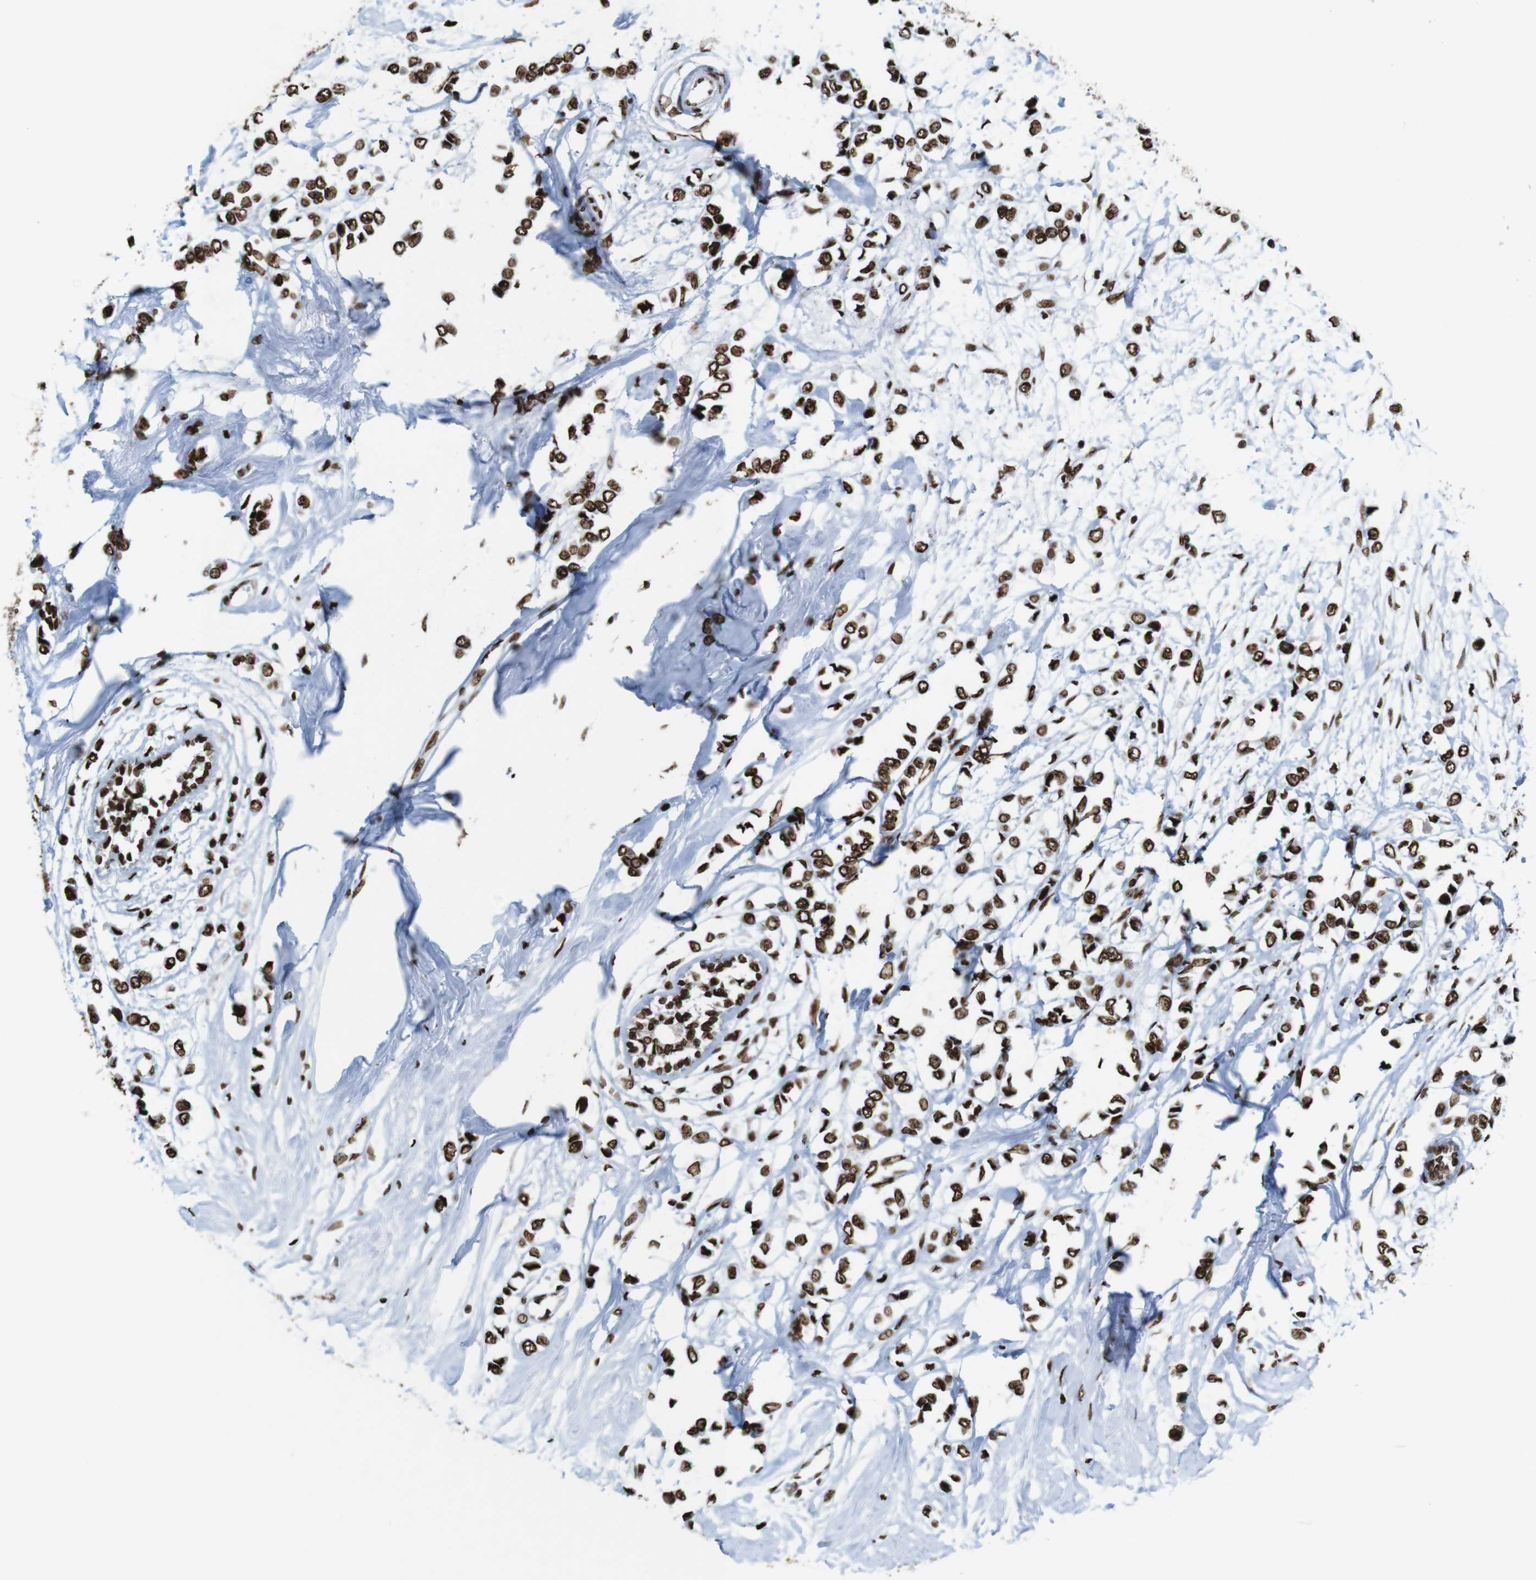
{"staining": {"intensity": "strong", "quantity": ">75%", "location": "nuclear"}, "tissue": "breast cancer", "cell_type": "Tumor cells", "image_type": "cancer", "snomed": [{"axis": "morphology", "description": "Lobular carcinoma"}, {"axis": "topography", "description": "Breast"}], "caption": "High-power microscopy captured an immunohistochemistry (IHC) photomicrograph of breast lobular carcinoma, revealing strong nuclear expression in approximately >75% of tumor cells.", "gene": "ROMO1", "patient": {"sex": "female", "age": 51}}